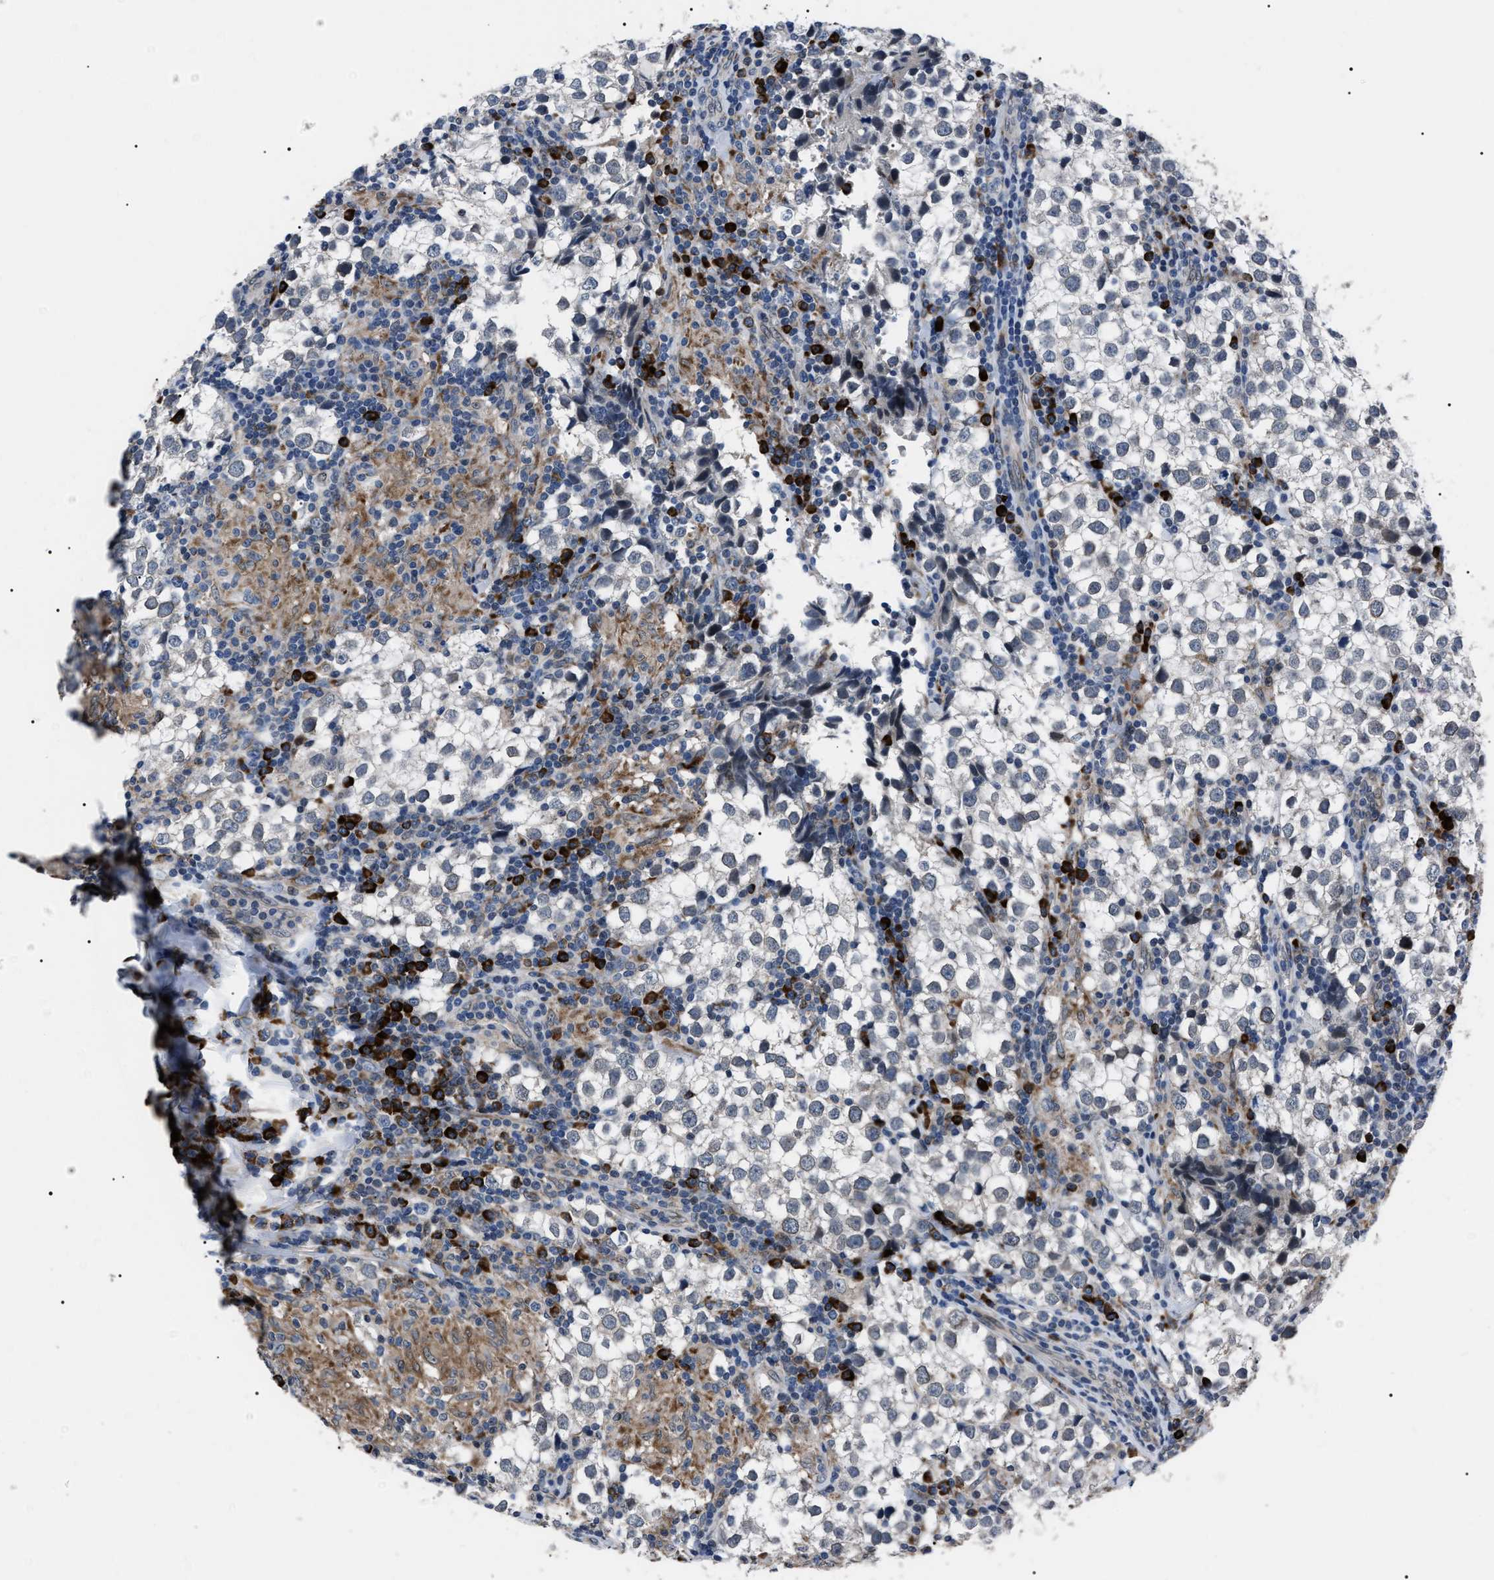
{"staining": {"intensity": "negative", "quantity": "none", "location": "none"}, "tissue": "testis cancer", "cell_type": "Tumor cells", "image_type": "cancer", "snomed": [{"axis": "morphology", "description": "Seminoma, NOS"}, {"axis": "morphology", "description": "Carcinoma, Embryonal, NOS"}, {"axis": "topography", "description": "Testis"}], "caption": "The micrograph shows no significant positivity in tumor cells of testis seminoma.", "gene": "LRRC14", "patient": {"sex": "male", "age": 36}}